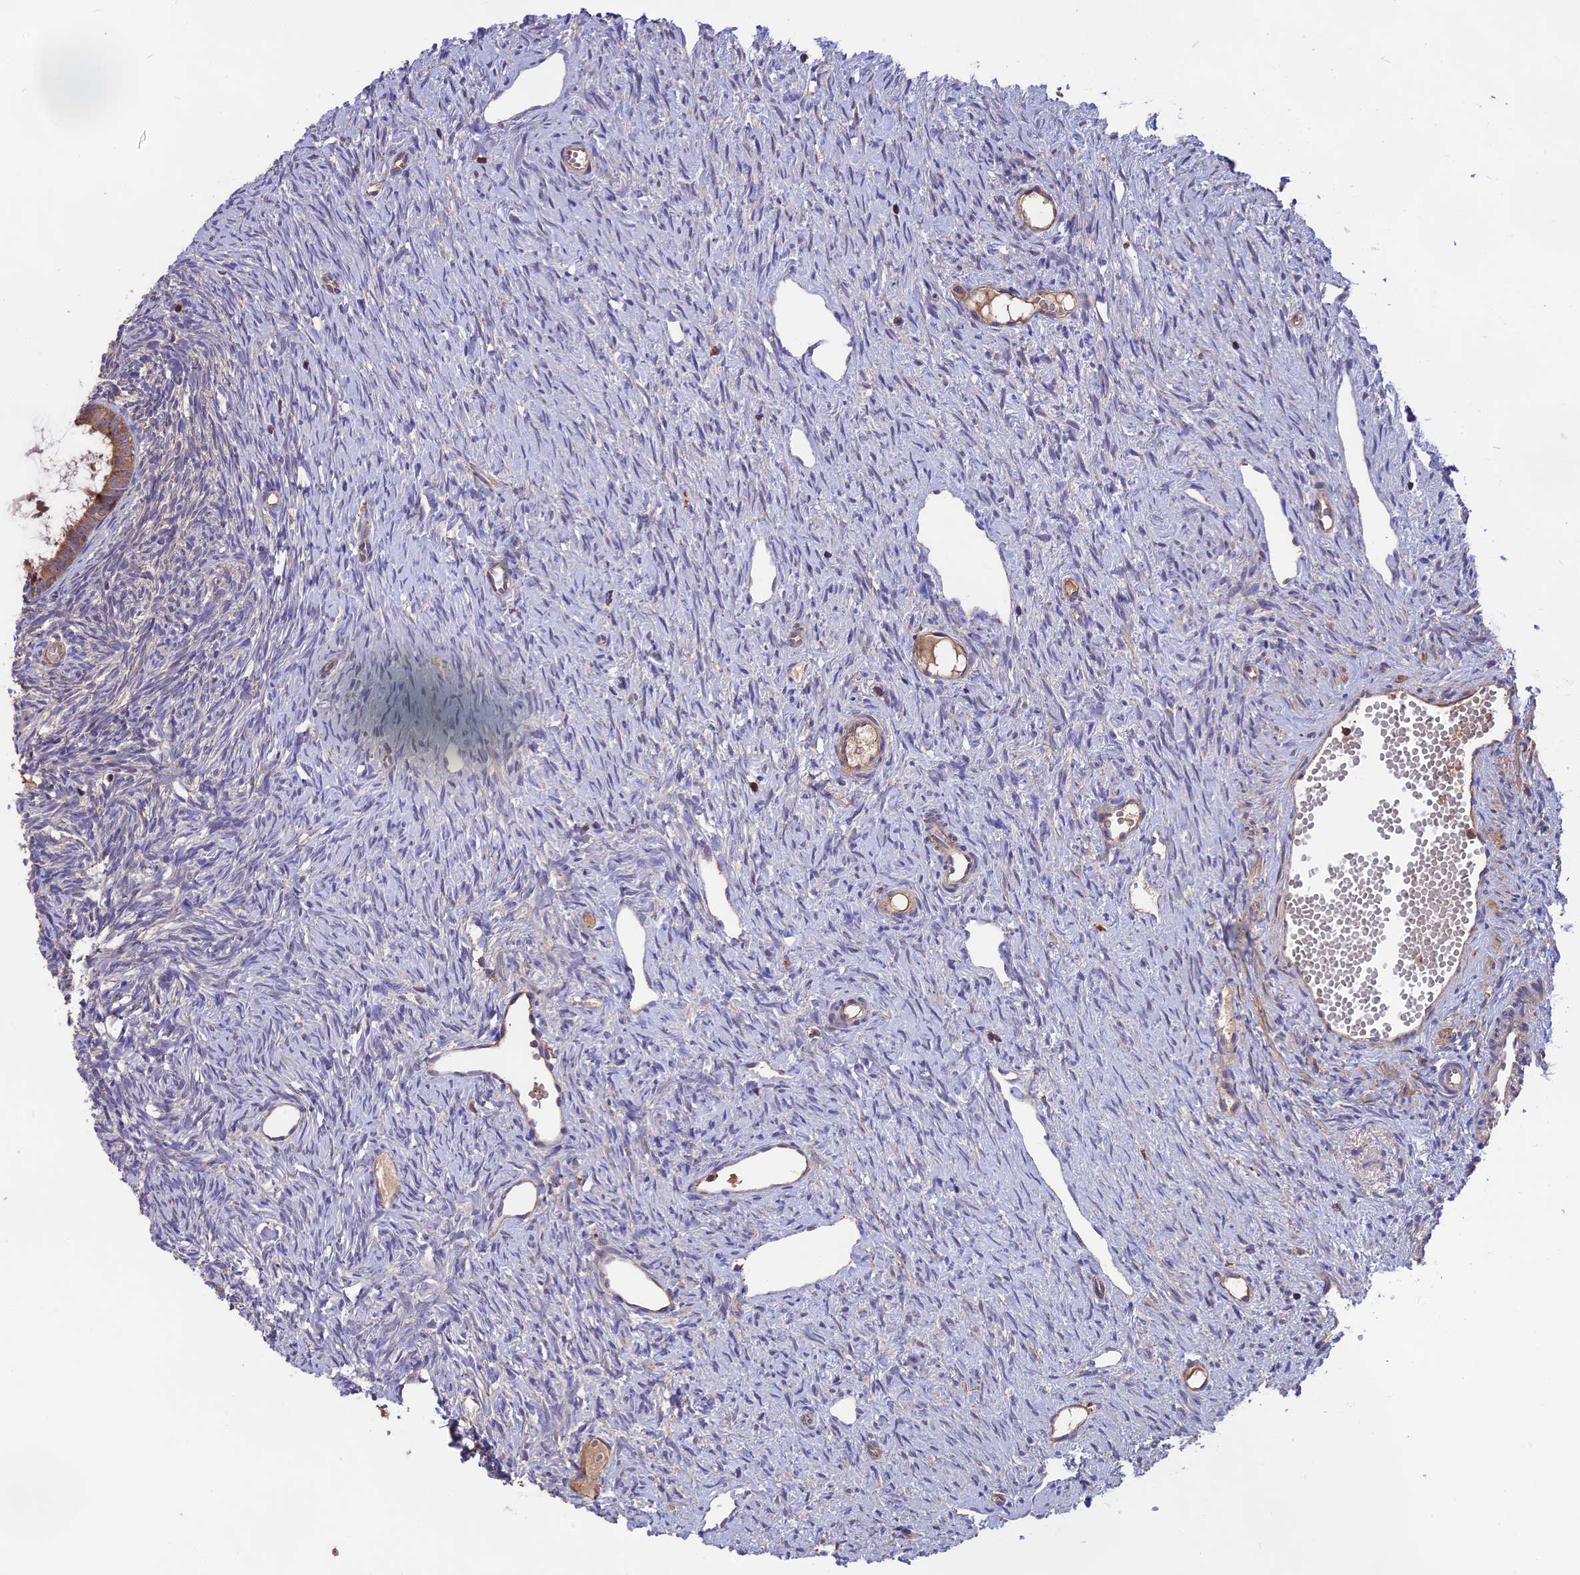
{"staining": {"intensity": "moderate", "quantity": ">75%", "location": "cytoplasmic/membranous"}, "tissue": "ovary", "cell_type": "Follicle cells", "image_type": "normal", "snomed": [{"axis": "morphology", "description": "Normal tissue, NOS"}, {"axis": "topography", "description": "Ovary"}], "caption": "The histopathology image demonstrates staining of unremarkable ovary, revealing moderate cytoplasmic/membranous protein expression (brown color) within follicle cells.", "gene": "NUDT8", "patient": {"sex": "female", "age": 51}}